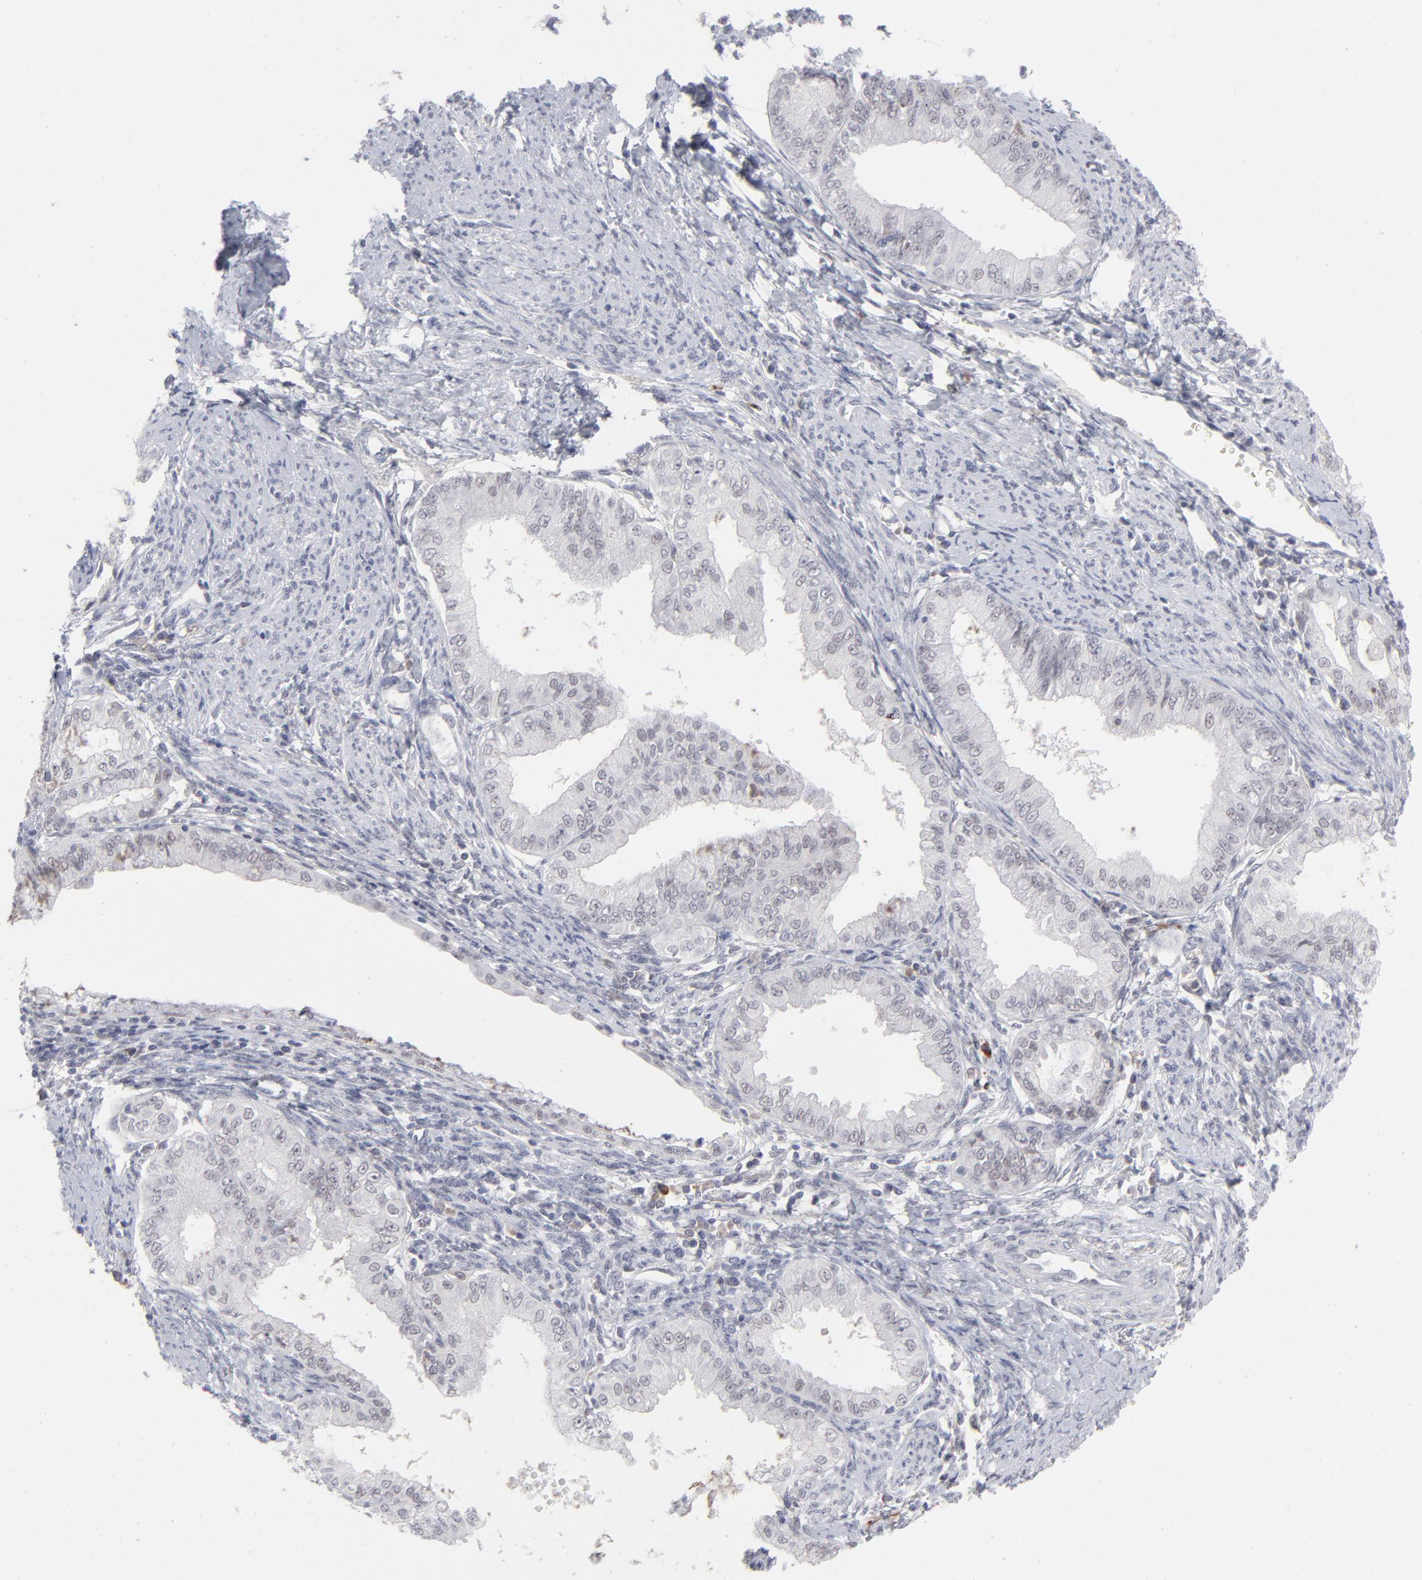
{"staining": {"intensity": "negative", "quantity": "none", "location": "none"}, "tissue": "endometrial cancer", "cell_type": "Tumor cells", "image_type": "cancer", "snomed": [{"axis": "morphology", "description": "Adenocarcinoma, NOS"}, {"axis": "topography", "description": "Endometrium"}], "caption": "Immunohistochemistry (IHC) of adenocarcinoma (endometrial) exhibits no positivity in tumor cells.", "gene": "CCR2", "patient": {"sex": "female", "age": 76}}